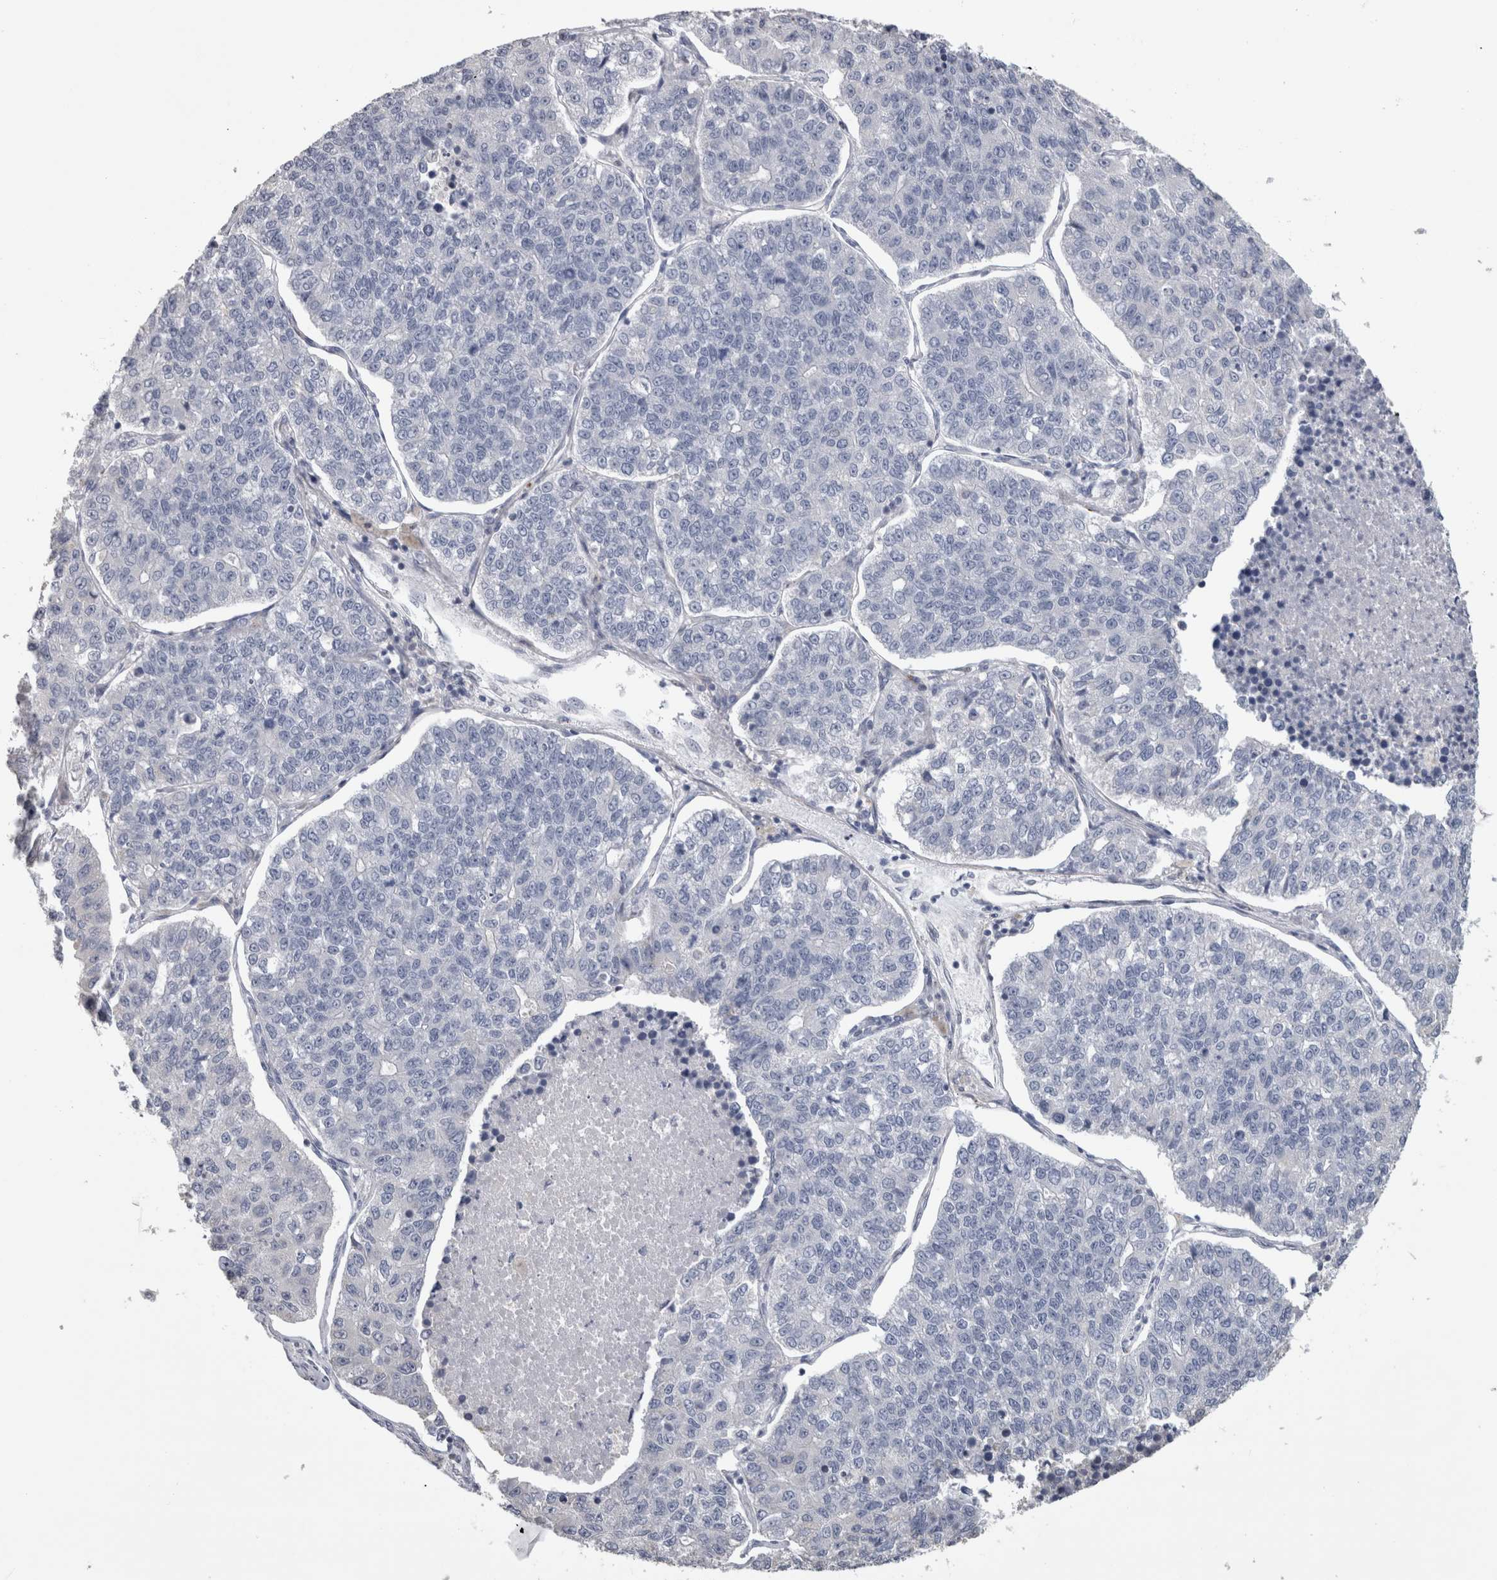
{"staining": {"intensity": "negative", "quantity": "none", "location": "none"}, "tissue": "lung cancer", "cell_type": "Tumor cells", "image_type": "cancer", "snomed": [{"axis": "morphology", "description": "Adenocarcinoma, NOS"}, {"axis": "topography", "description": "Lung"}], "caption": "Immunohistochemical staining of human lung cancer demonstrates no significant positivity in tumor cells.", "gene": "IL33", "patient": {"sex": "male", "age": 49}}